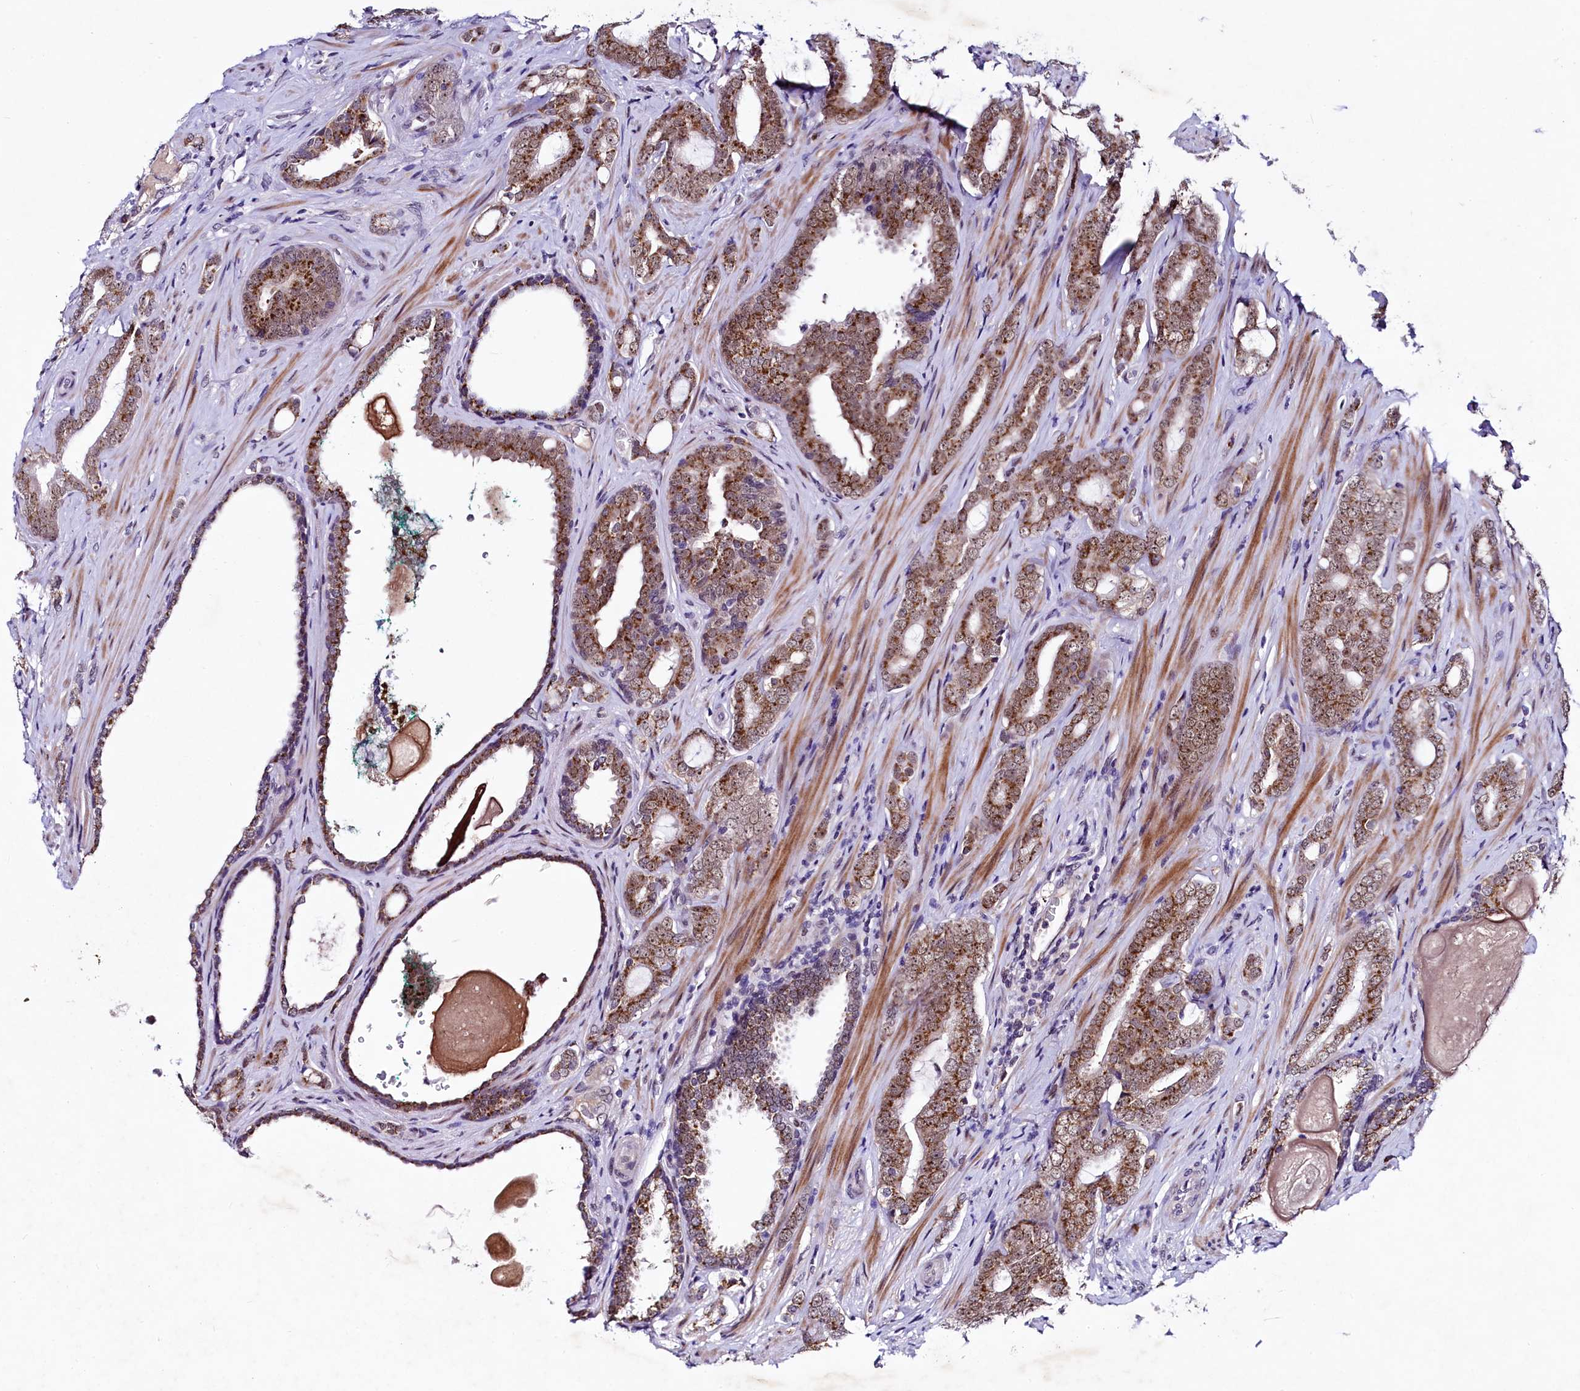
{"staining": {"intensity": "moderate", "quantity": ">75%", "location": "cytoplasmic/membranous,nuclear"}, "tissue": "prostate cancer", "cell_type": "Tumor cells", "image_type": "cancer", "snomed": [{"axis": "morphology", "description": "Adenocarcinoma, High grade"}, {"axis": "topography", "description": "Prostate"}], "caption": "This histopathology image demonstrates IHC staining of human prostate cancer, with medium moderate cytoplasmic/membranous and nuclear expression in approximately >75% of tumor cells.", "gene": "LEUTX", "patient": {"sex": "male", "age": 63}}